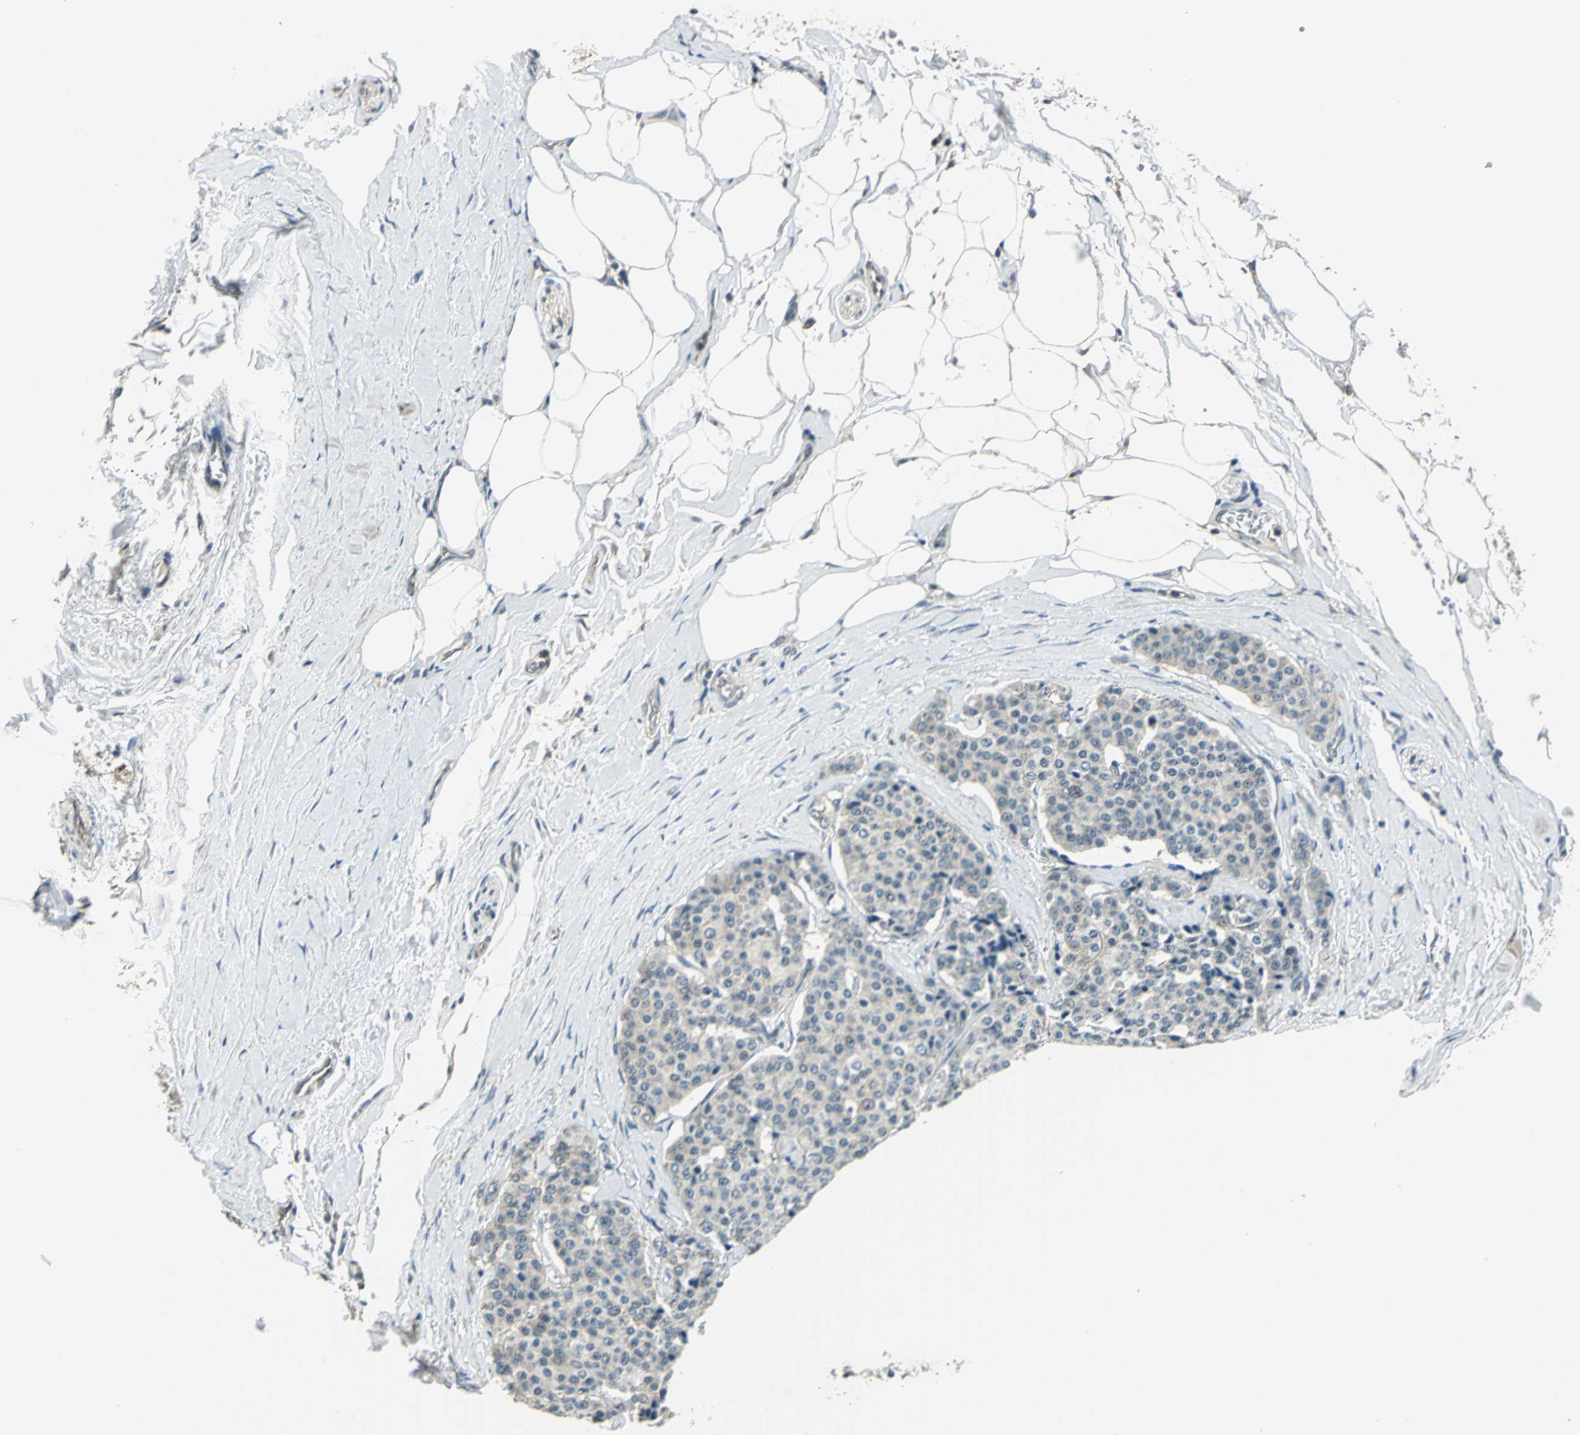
{"staining": {"intensity": "weak", "quantity": ">75%", "location": "cytoplasmic/membranous"}, "tissue": "carcinoid", "cell_type": "Tumor cells", "image_type": "cancer", "snomed": [{"axis": "morphology", "description": "Carcinoid, malignant, NOS"}, {"axis": "topography", "description": "Colon"}], "caption": "Carcinoid tissue shows weak cytoplasmic/membranous expression in approximately >75% of tumor cells Immunohistochemistry stains the protein in brown and the nuclei are stained blue.", "gene": "NUDT2", "patient": {"sex": "female", "age": 61}}